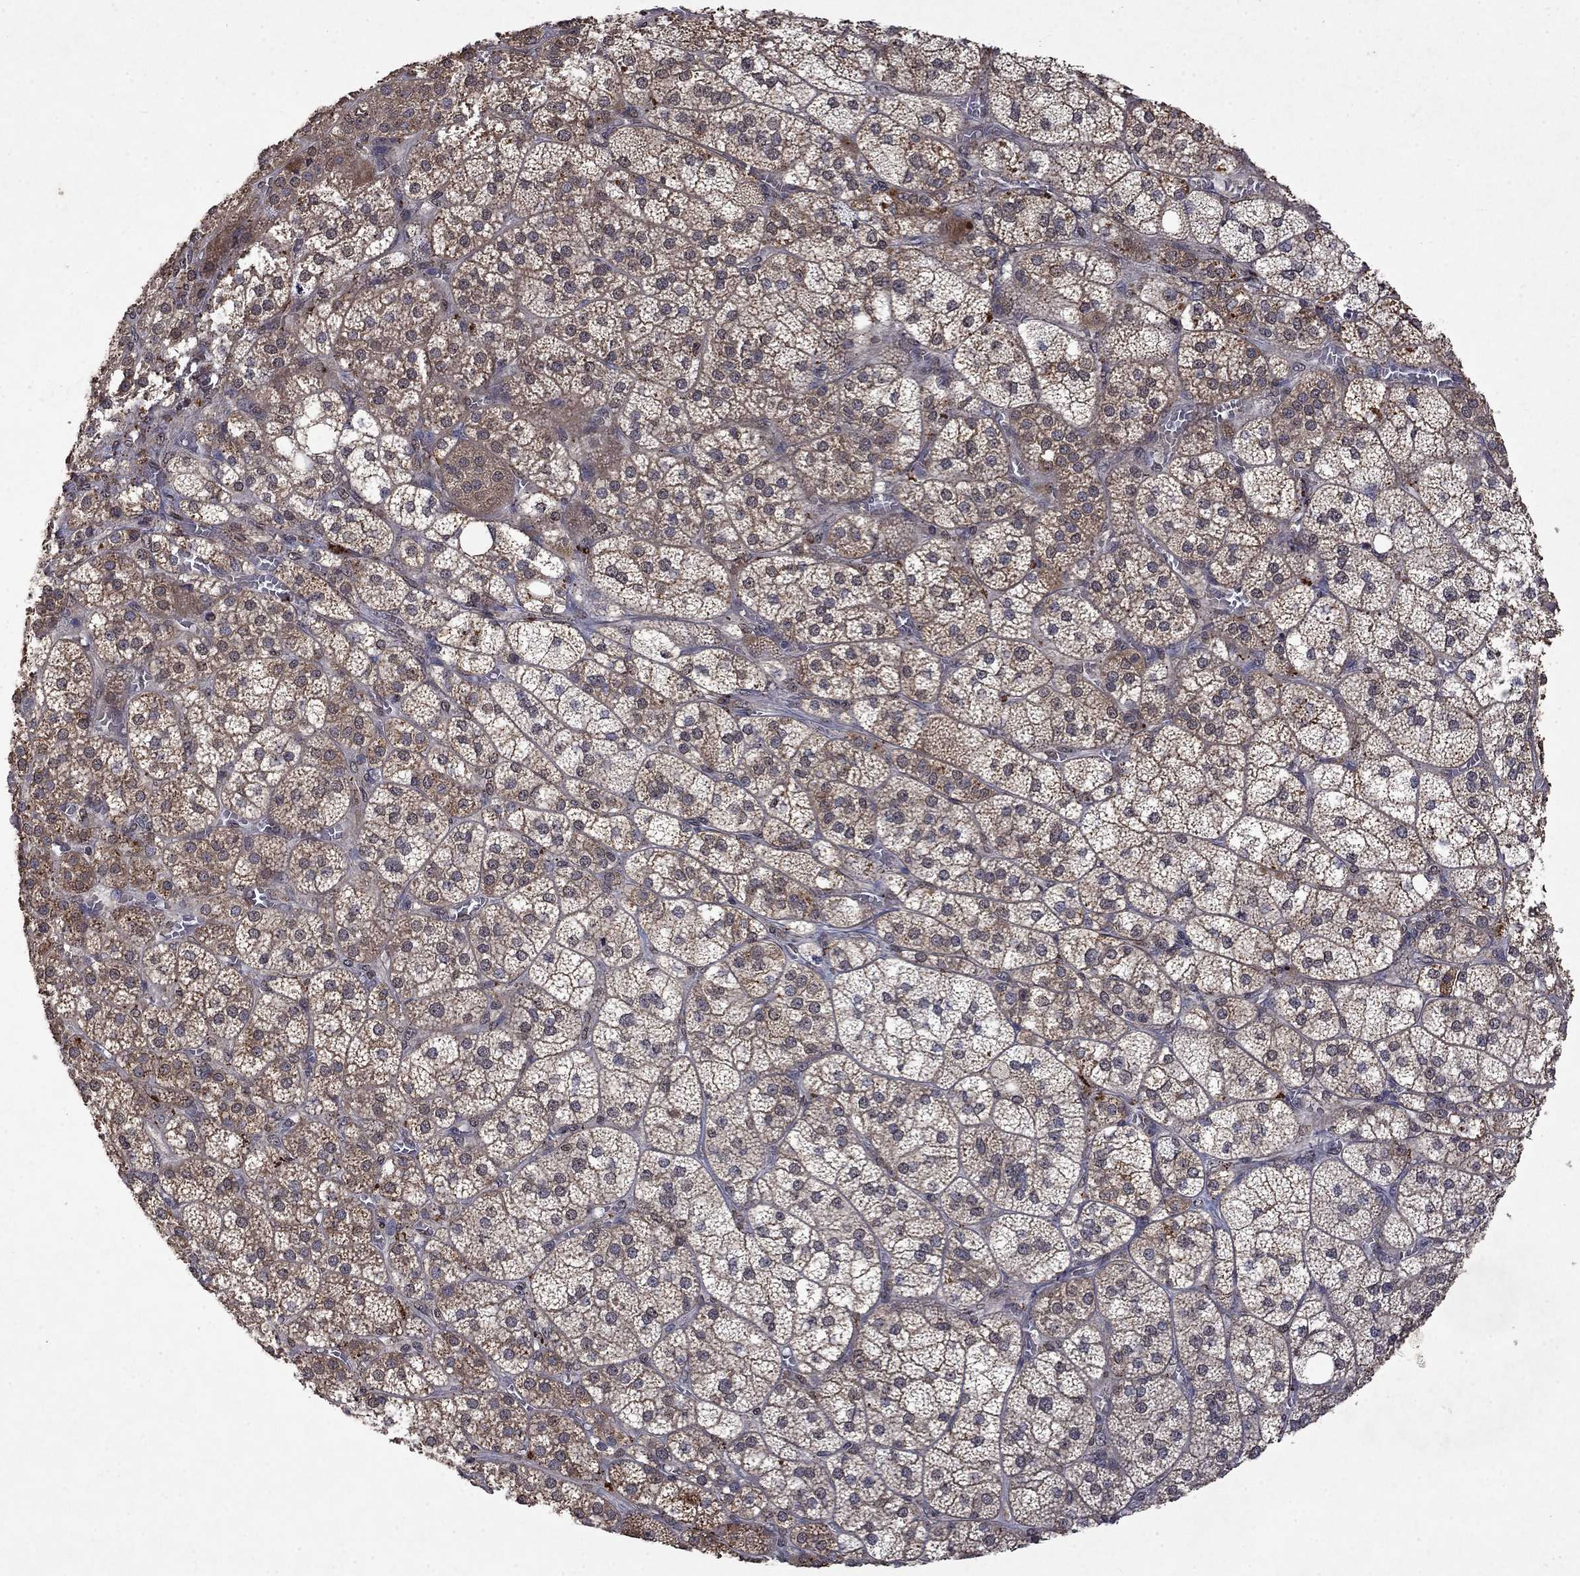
{"staining": {"intensity": "strong", "quantity": "<25%", "location": "cytoplasmic/membranous"}, "tissue": "adrenal gland", "cell_type": "Glandular cells", "image_type": "normal", "snomed": [{"axis": "morphology", "description": "Normal tissue, NOS"}, {"axis": "topography", "description": "Adrenal gland"}], "caption": "This is an image of IHC staining of unremarkable adrenal gland, which shows strong positivity in the cytoplasmic/membranous of glandular cells.", "gene": "TTC38", "patient": {"sex": "female", "age": 60}}